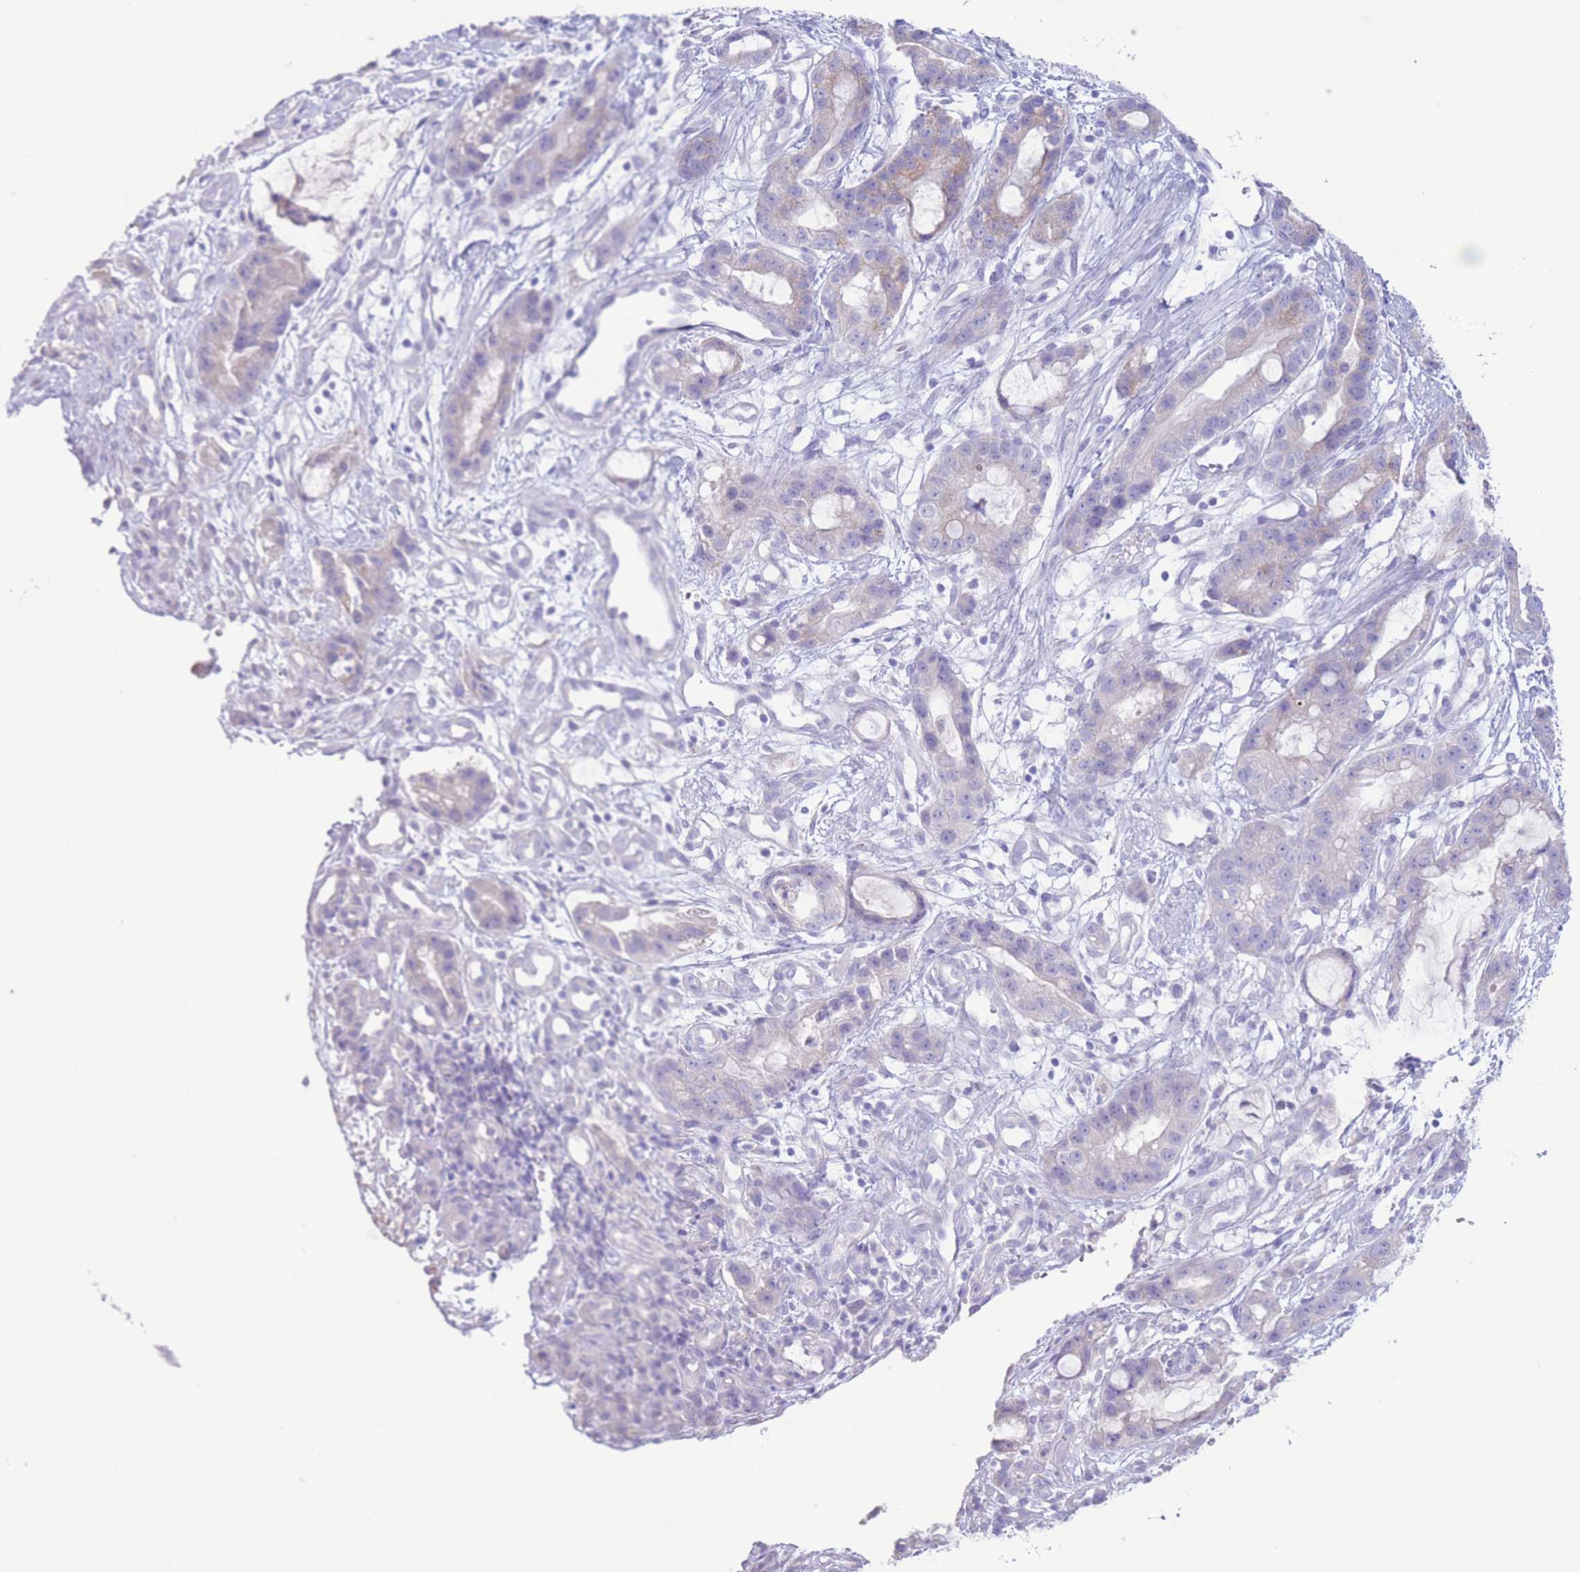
{"staining": {"intensity": "weak", "quantity": "<25%", "location": "cytoplasmic/membranous"}, "tissue": "stomach cancer", "cell_type": "Tumor cells", "image_type": "cancer", "snomed": [{"axis": "morphology", "description": "Adenocarcinoma, NOS"}, {"axis": "topography", "description": "Stomach"}], "caption": "DAB (3,3'-diaminobenzidine) immunohistochemical staining of stomach cancer exhibits no significant staining in tumor cells.", "gene": "FAH", "patient": {"sex": "male", "age": 55}}